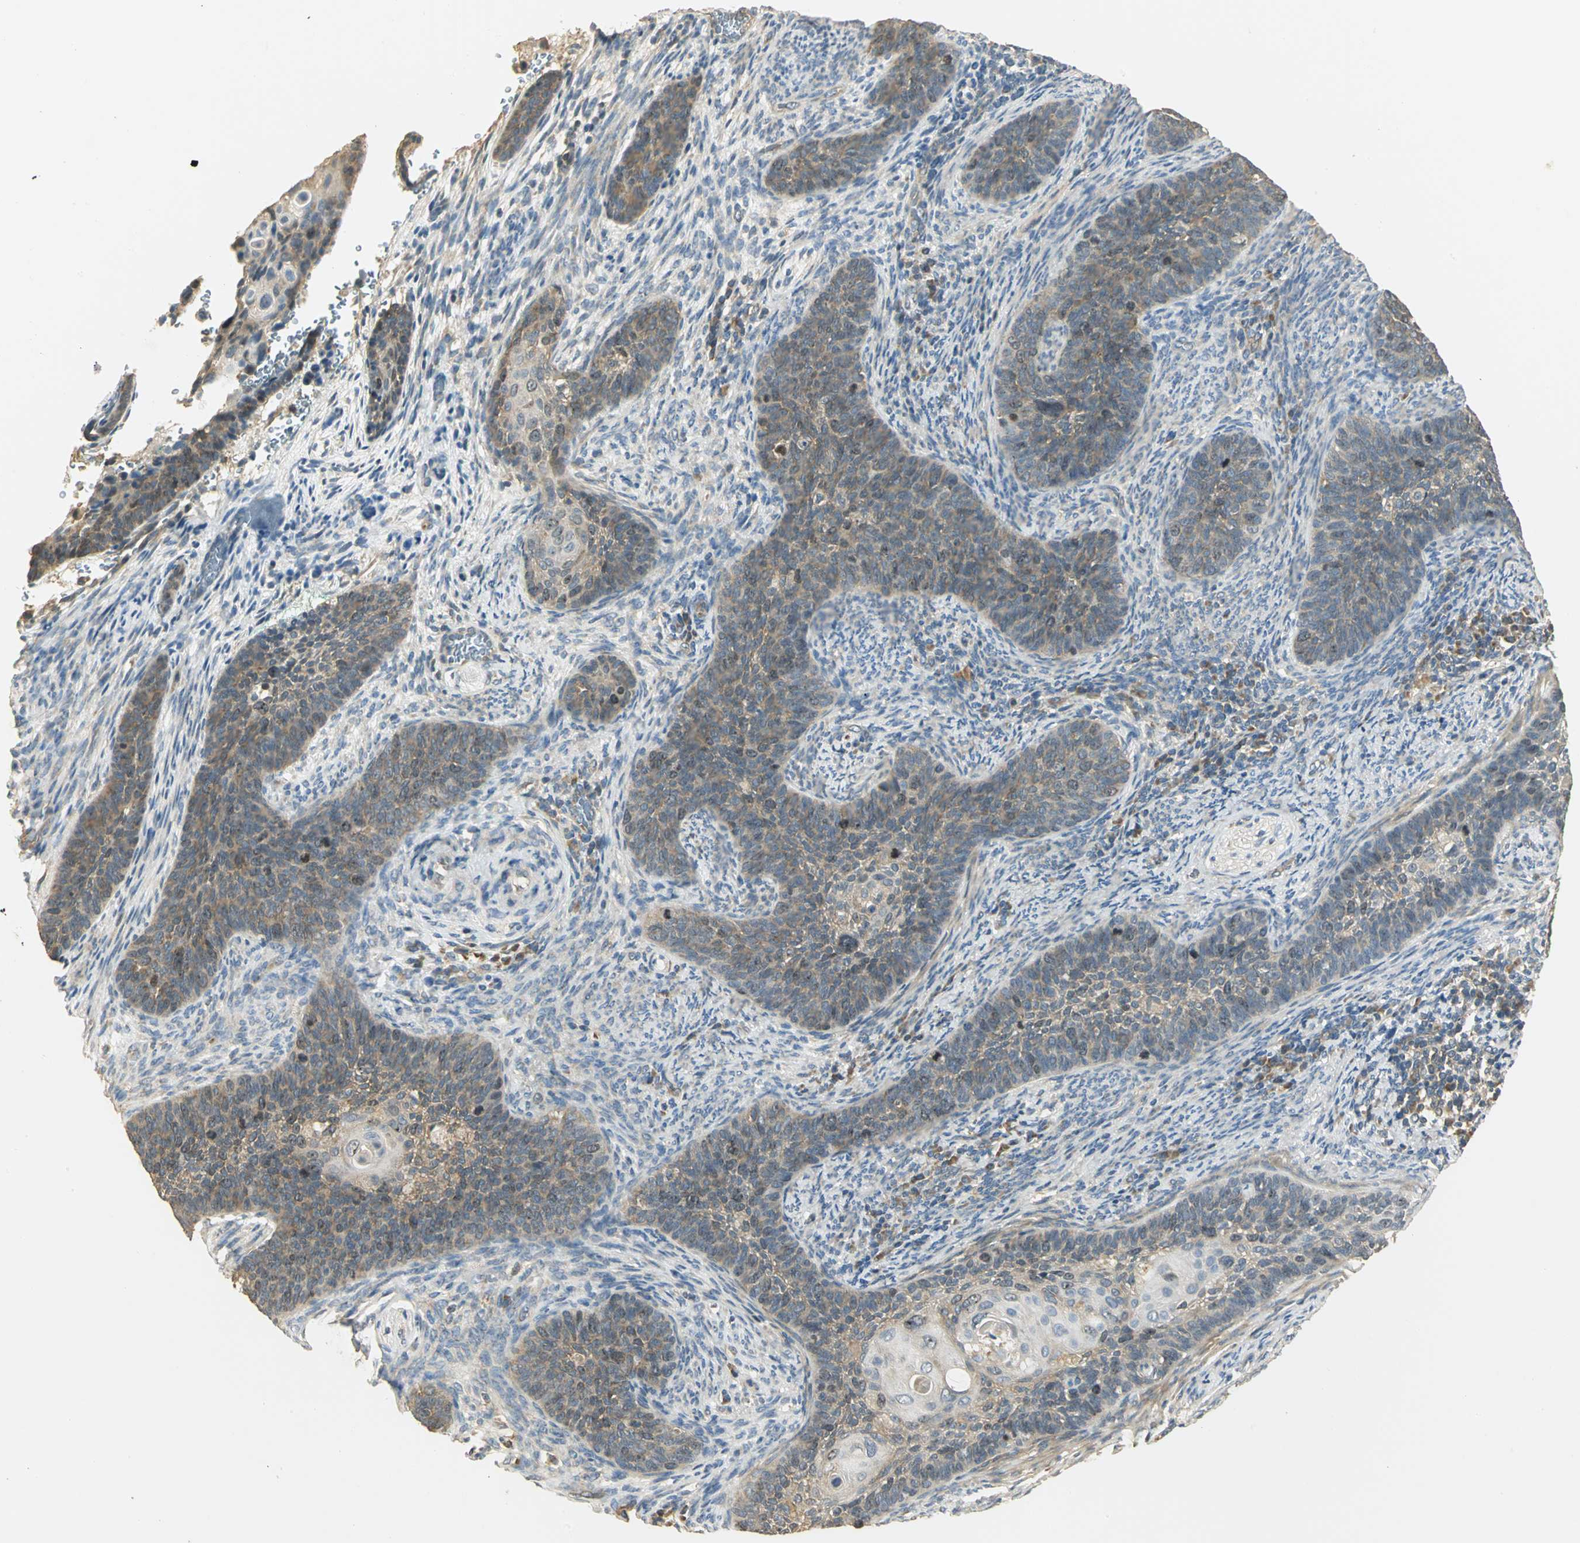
{"staining": {"intensity": "moderate", "quantity": ">75%", "location": "cytoplasmic/membranous"}, "tissue": "cervical cancer", "cell_type": "Tumor cells", "image_type": "cancer", "snomed": [{"axis": "morphology", "description": "Squamous cell carcinoma, NOS"}, {"axis": "topography", "description": "Cervix"}], "caption": "IHC of cervical squamous cell carcinoma demonstrates medium levels of moderate cytoplasmic/membranous positivity in about >75% of tumor cells.", "gene": "RARS1", "patient": {"sex": "female", "age": 33}}